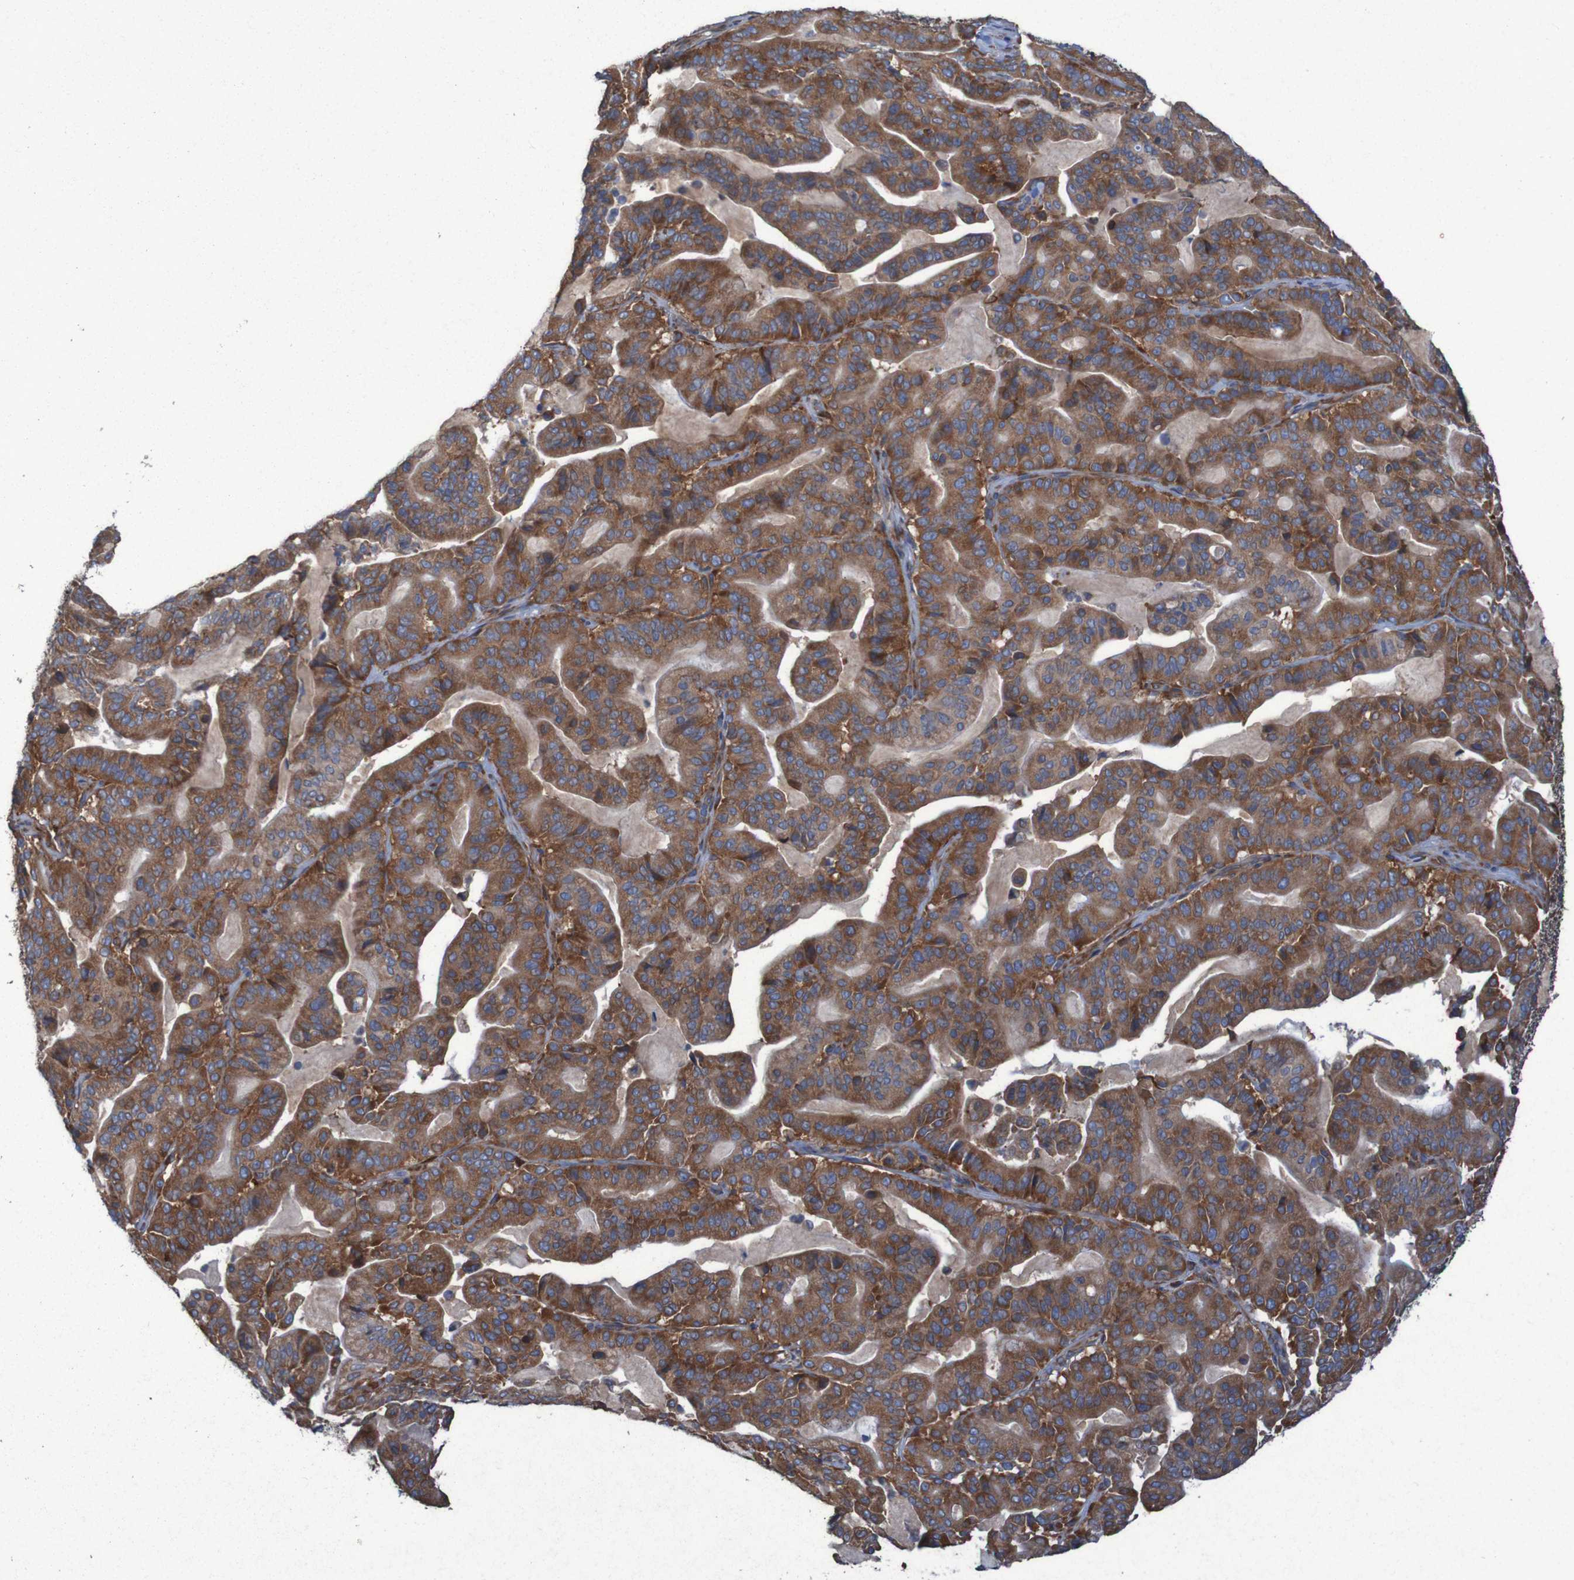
{"staining": {"intensity": "strong", "quantity": ">75%", "location": "cytoplasmic/membranous"}, "tissue": "pancreatic cancer", "cell_type": "Tumor cells", "image_type": "cancer", "snomed": [{"axis": "morphology", "description": "Adenocarcinoma, NOS"}, {"axis": "topography", "description": "Pancreas"}], "caption": "Protein analysis of pancreatic adenocarcinoma tissue displays strong cytoplasmic/membranous staining in about >75% of tumor cells. Nuclei are stained in blue.", "gene": "RPL10", "patient": {"sex": "male", "age": 63}}